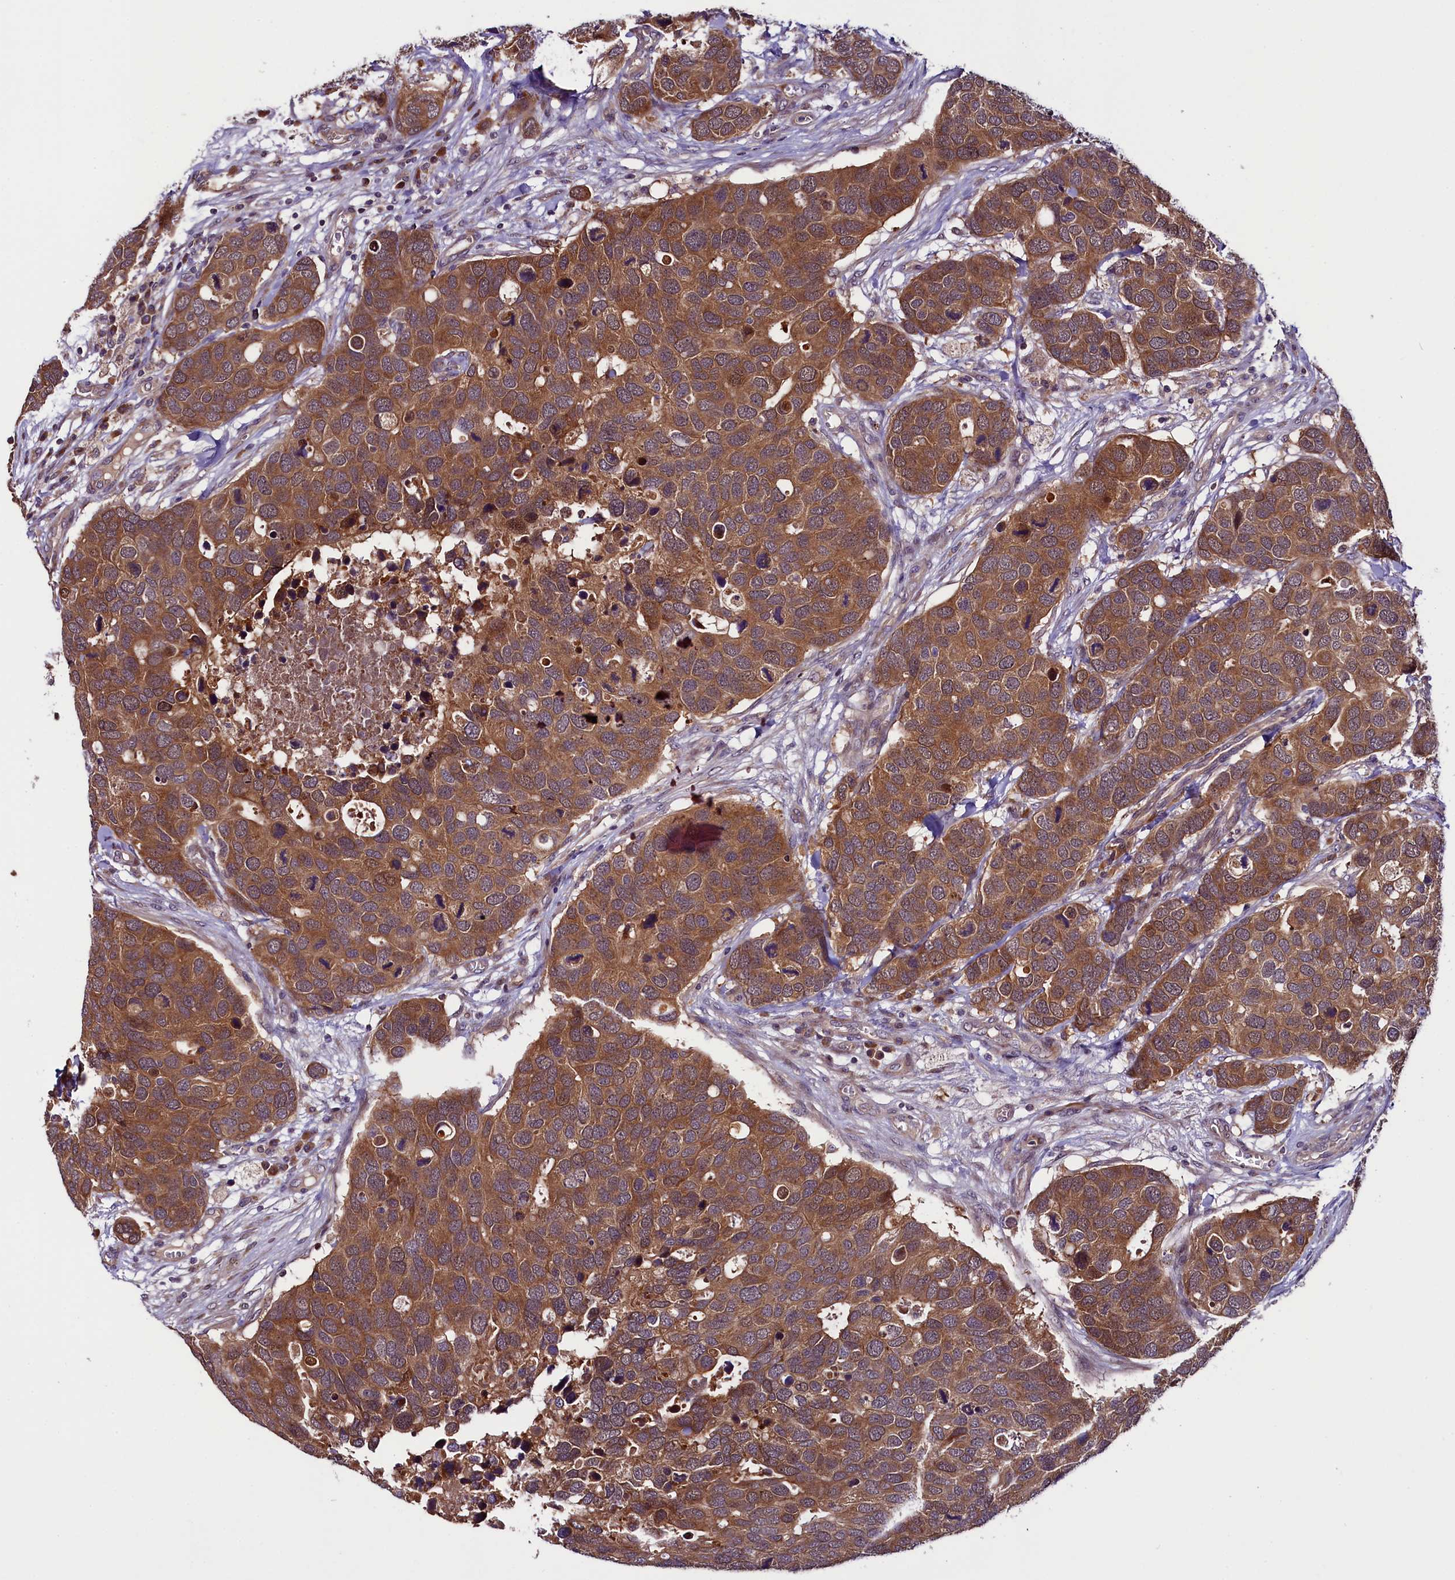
{"staining": {"intensity": "strong", "quantity": ">75%", "location": "cytoplasmic/membranous"}, "tissue": "breast cancer", "cell_type": "Tumor cells", "image_type": "cancer", "snomed": [{"axis": "morphology", "description": "Duct carcinoma"}, {"axis": "topography", "description": "Breast"}], "caption": "Protein positivity by IHC reveals strong cytoplasmic/membranous expression in about >75% of tumor cells in breast infiltrating ductal carcinoma. (brown staining indicates protein expression, while blue staining denotes nuclei).", "gene": "RPUSD2", "patient": {"sex": "female", "age": 83}}